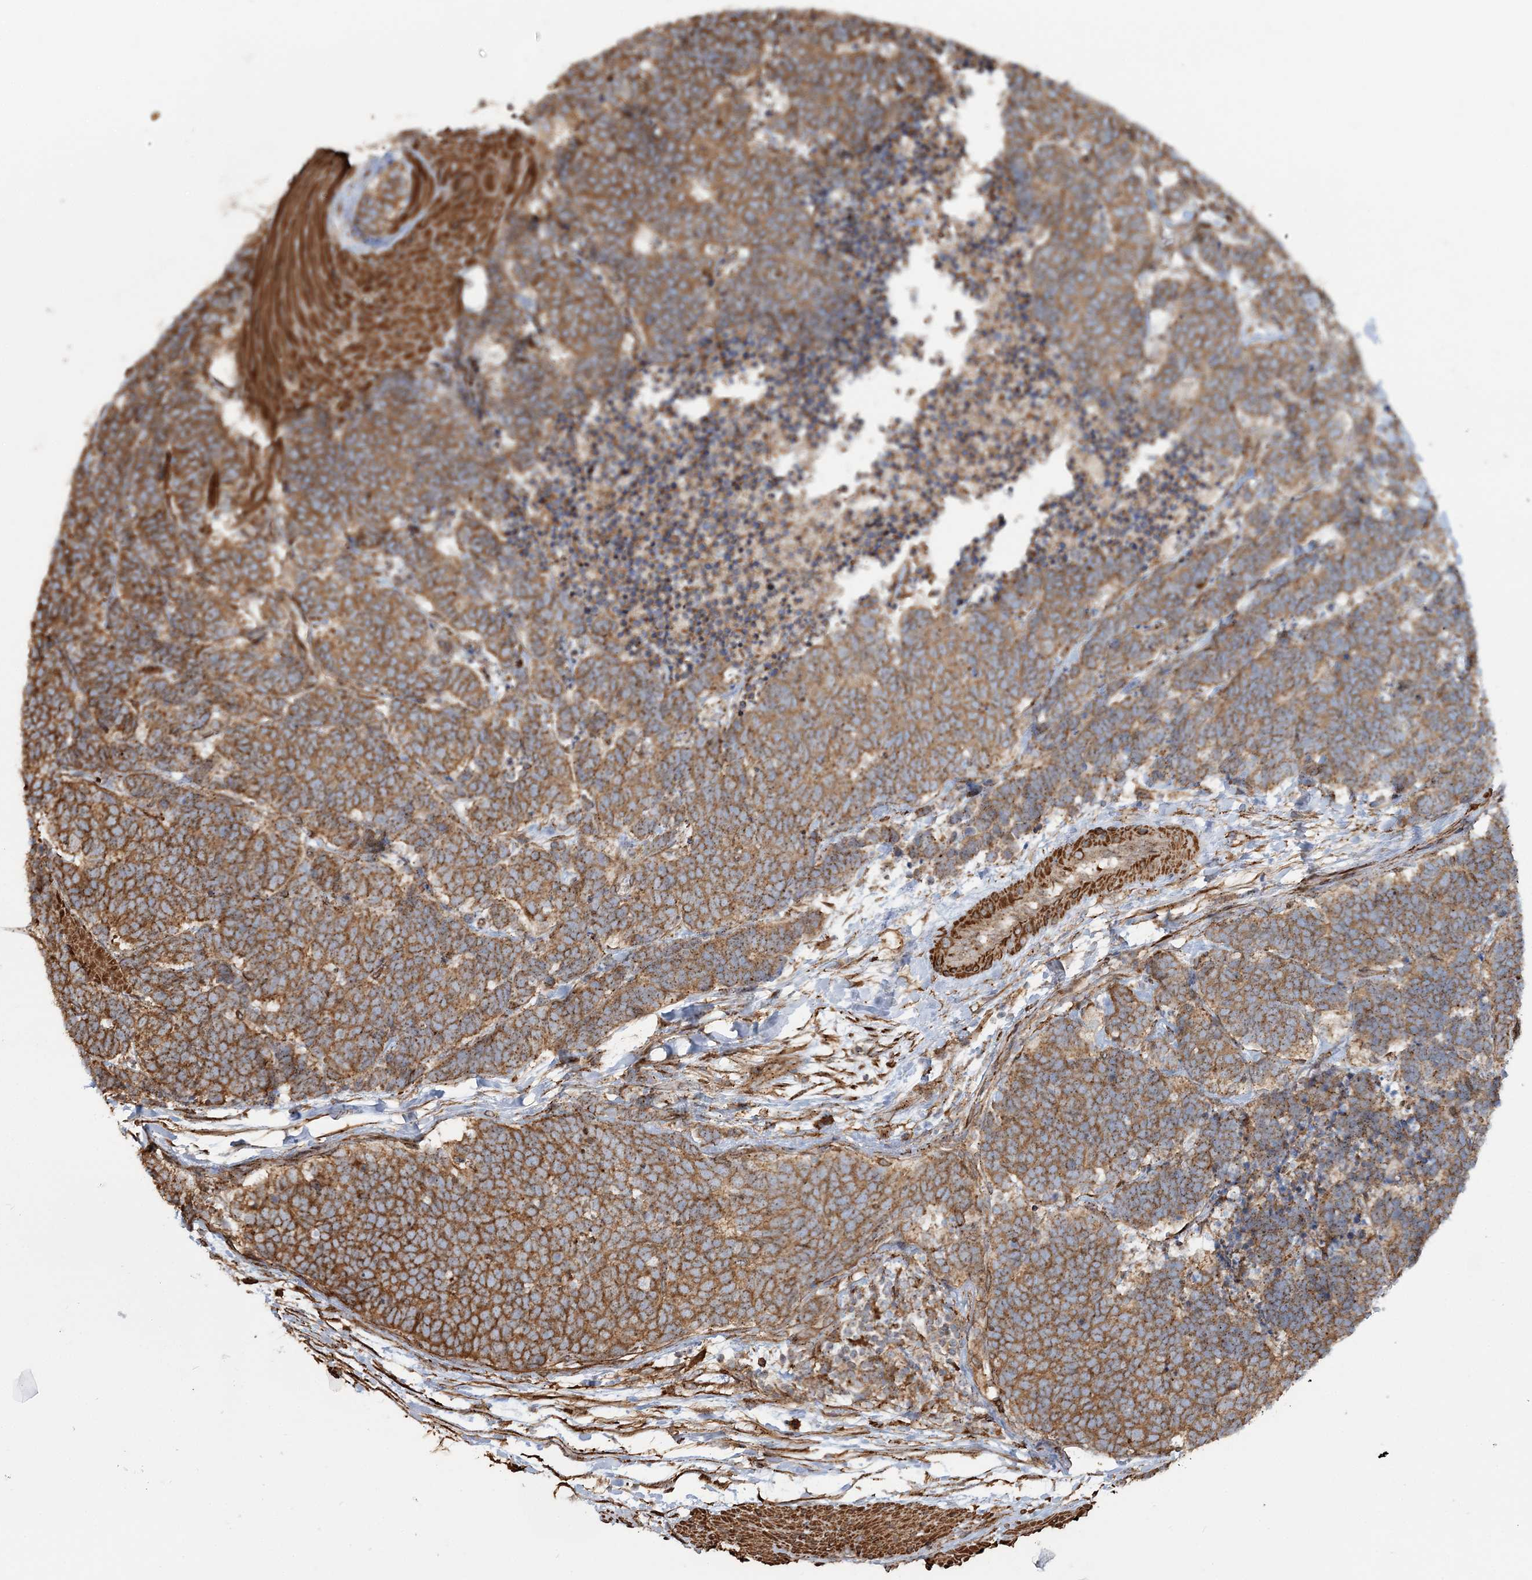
{"staining": {"intensity": "moderate", "quantity": ">75%", "location": "cytoplasmic/membranous"}, "tissue": "carcinoid", "cell_type": "Tumor cells", "image_type": "cancer", "snomed": [{"axis": "morphology", "description": "Carcinoma, NOS"}, {"axis": "morphology", "description": "Carcinoid, malignant, NOS"}, {"axis": "topography", "description": "Urinary bladder"}], "caption": "This is a histology image of immunohistochemistry (IHC) staining of carcinoma, which shows moderate staining in the cytoplasmic/membranous of tumor cells.", "gene": "TRAF3IP2", "patient": {"sex": "male", "age": 57}}